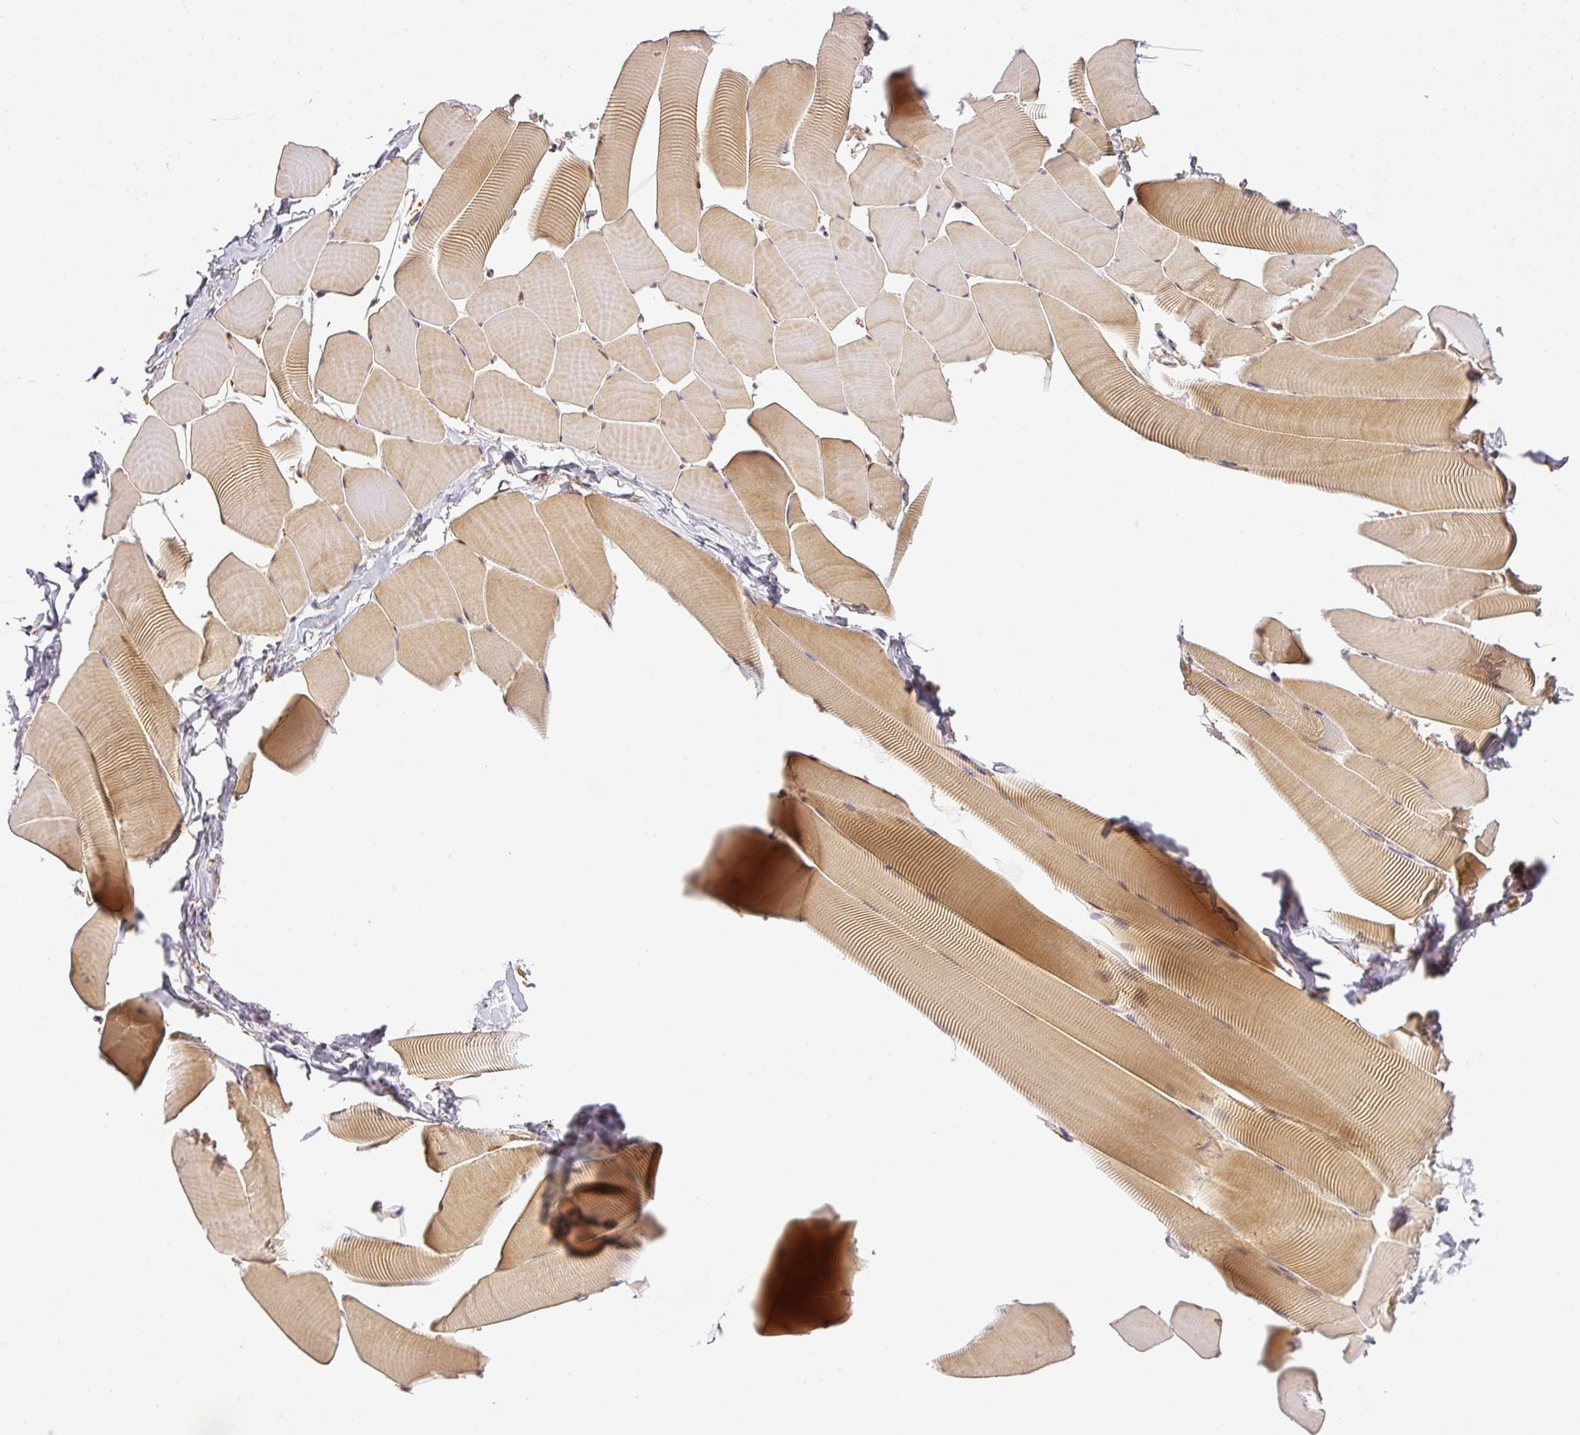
{"staining": {"intensity": "moderate", "quantity": "25%-75%", "location": "cytoplasmic/membranous"}, "tissue": "skeletal muscle", "cell_type": "Myocytes", "image_type": "normal", "snomed": [{"axis": "morphology", "description": "Normal tissue, NOS"}, {"axis": "topography", "description": "Skeletal muscle"}], "caption": "The immunohistochemical stain highlights moderate cytoplasmic/membranous staining in myocytes of benign skeletal muscle. Using DAB (brown) and hematoxylin (blue) stains, captured at high magnification using brightfield microscopy.", "gene": "TCL1B", "patient": {"sex": "male", "age": 25}}